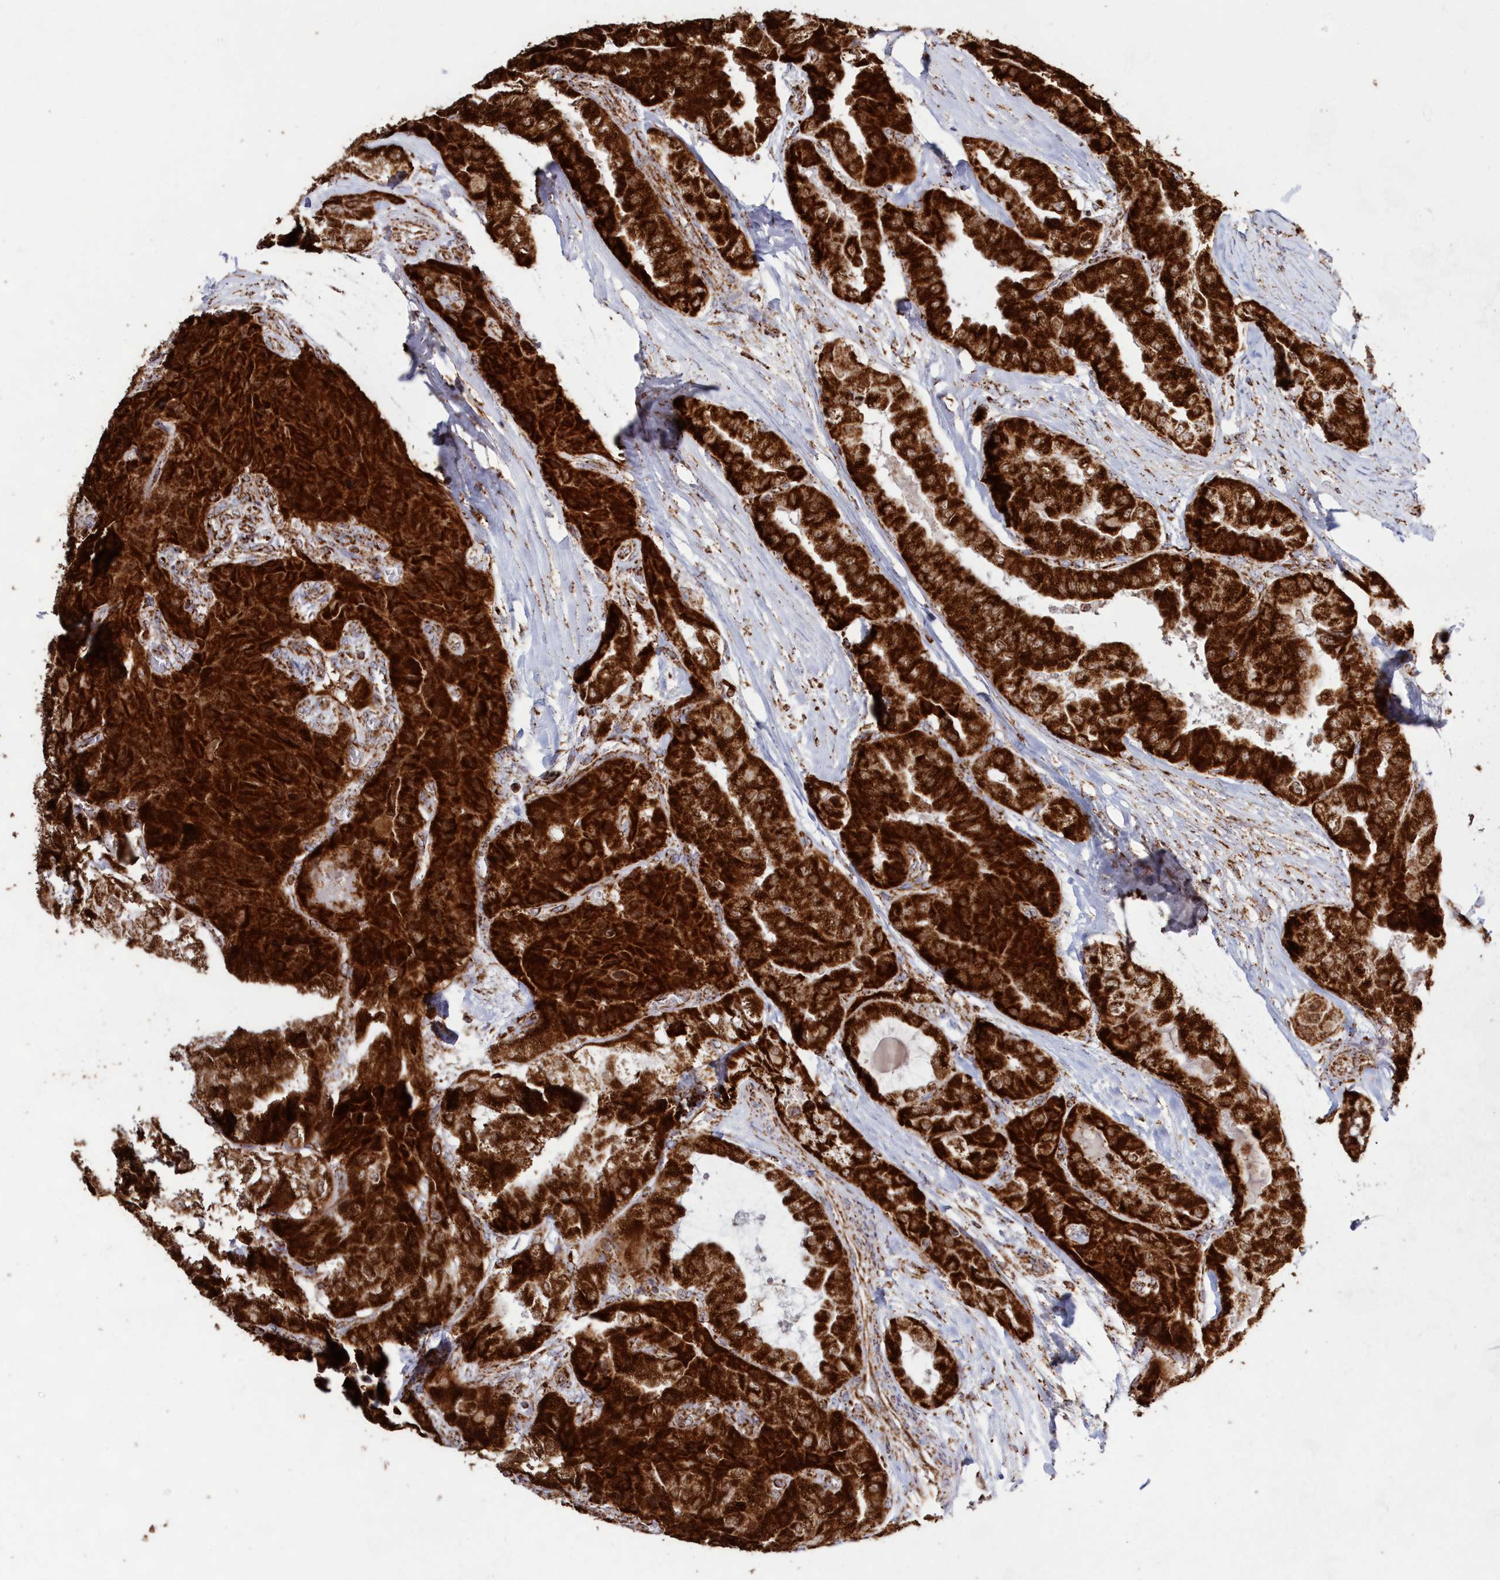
{"staining": {"intensity": "strong", "quantity": ">75%", "location": "cytoplasmic/membranous"}, "tissue": "thyroid cancer", "cell_type": "Tumor cells", "image_type": "cancer", "snomed": [{"axis": "morphology", "description": "Papillary adenocarcinoma, NOS"}, {"axis": "topography", "description": "Thyroid gland"}], "caption": "Protein staining of papillary adenocarcinoma (thyroid) tissue reveals strong cytoplasmic/membranous staining in approximately >75% of tumor cells.", "gene": "HADHB", "patient": {"sex": "female", "age": 59}}